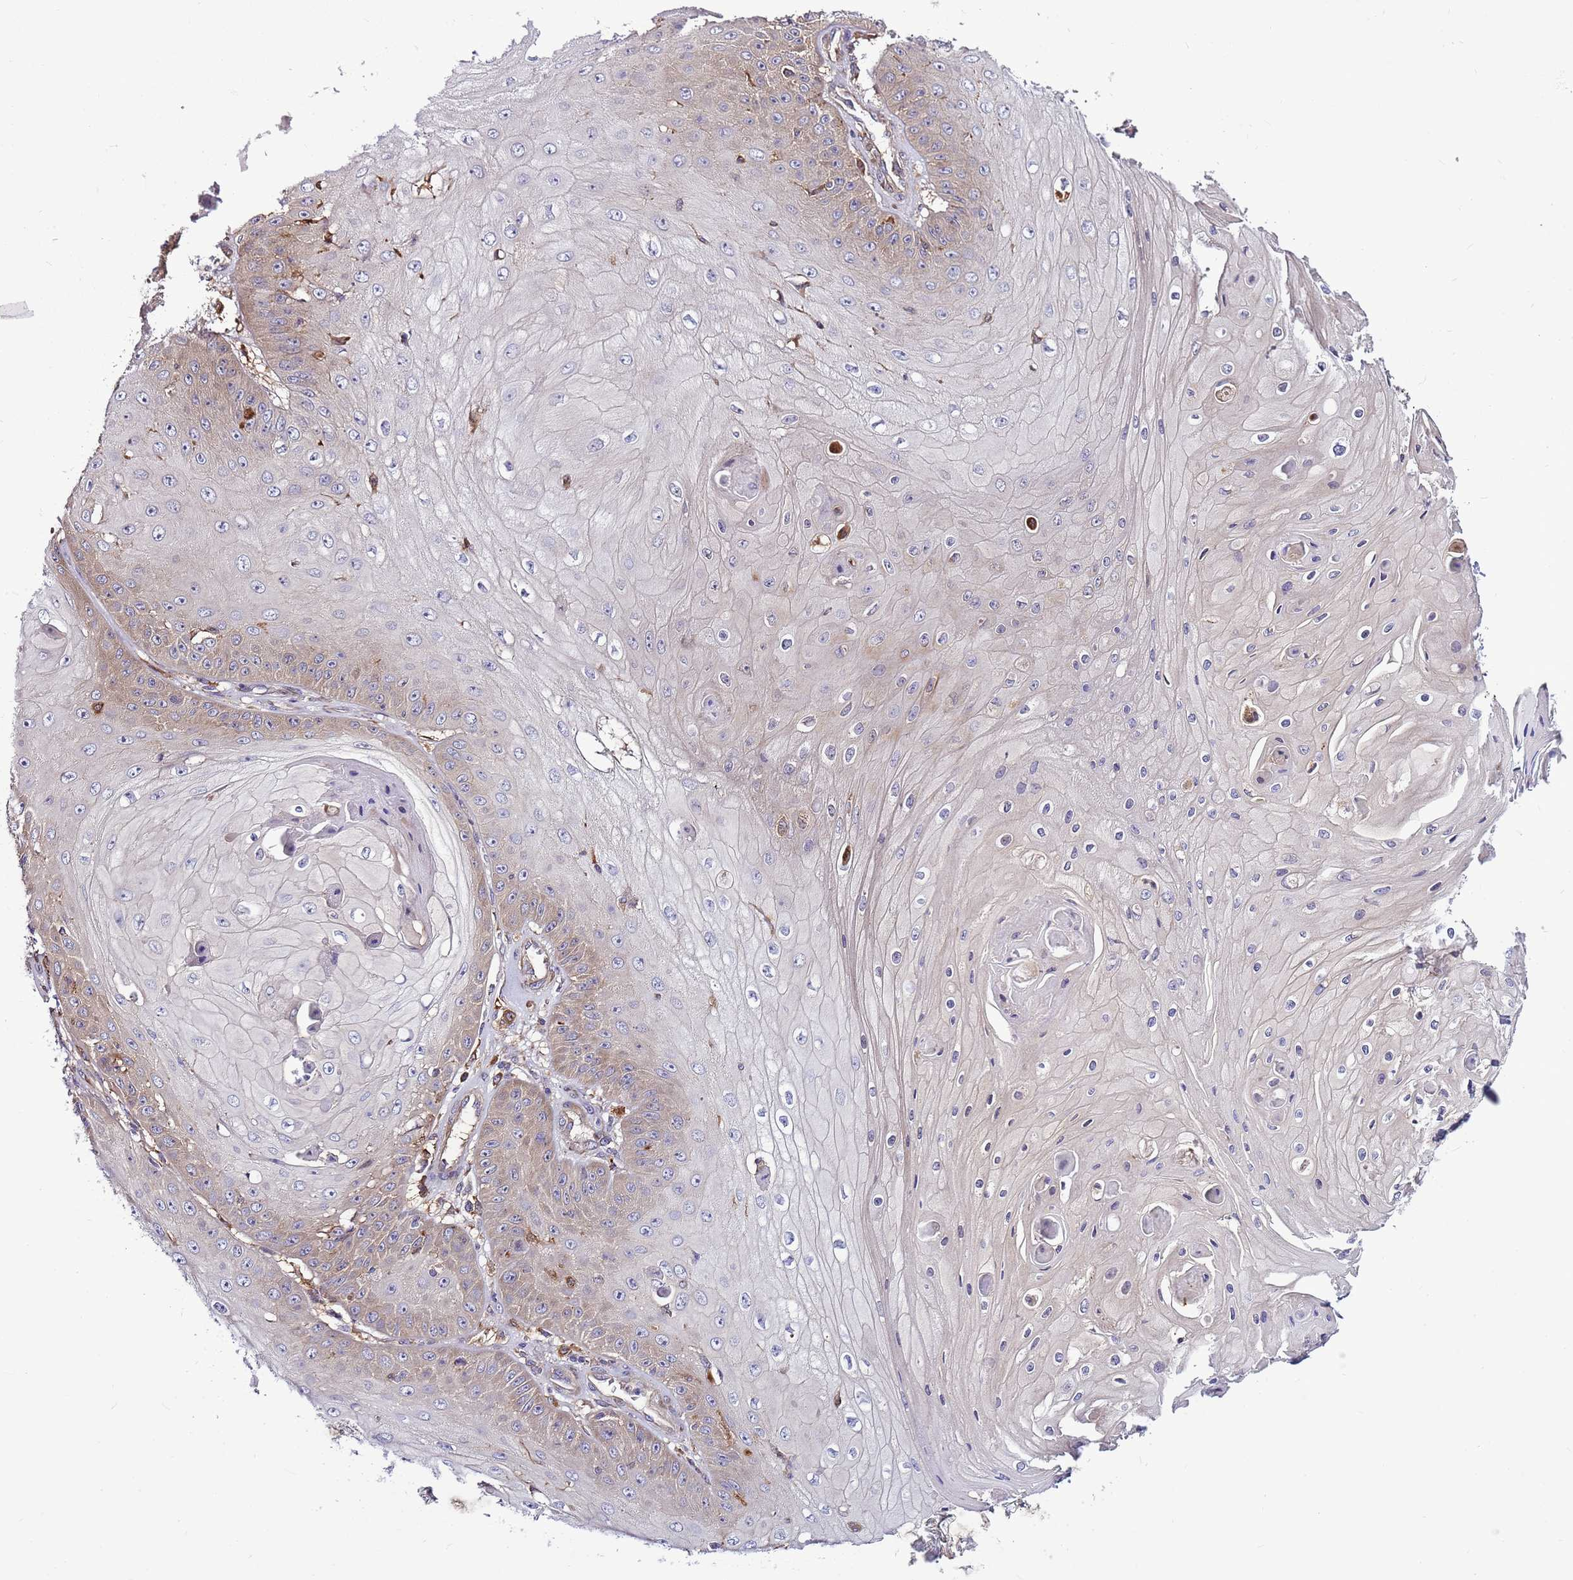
{"staining": {"intensity": "weak", "quantity": "25%-75%", "location": "cytoplasmic/membranous"}, "tissue": "skin cancer", "cell_type": "Tumor cells", "image_type": "cancer", "snomed": [{"axis": "morphology", "description": "Squamous cell carcinoma, NOS"}, {"axis": "topography", "description": "Skin"}], "caption": "Human squamous cell carcinoma (skin) stained for a protein (brown) displays weak cytoplasmic/membranous positive staining in approximately 25%-75% of tumor cells.", "gene": "ATXN2L", "patient": {"sex": "male", "age": 70}}